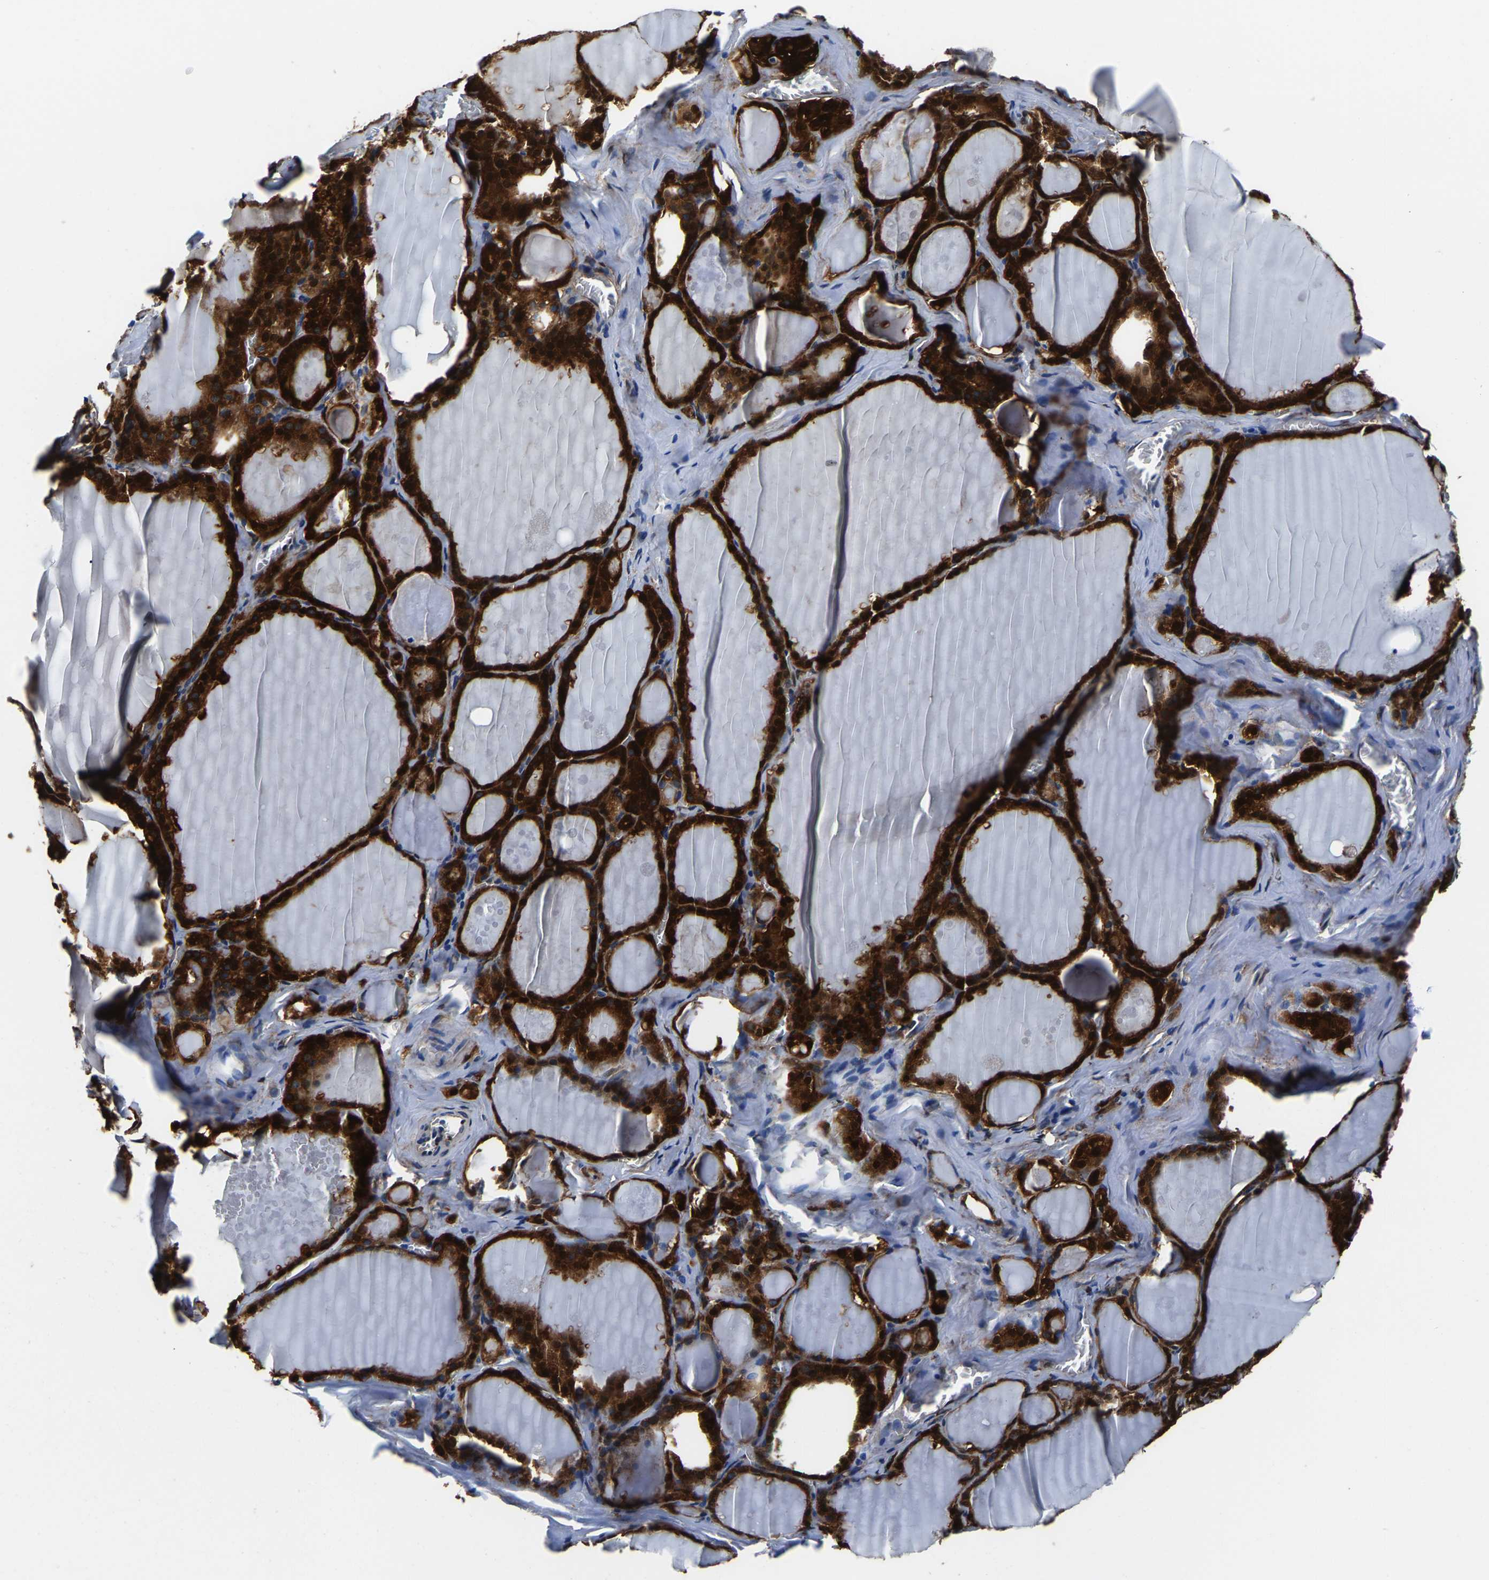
{"staining": {"intensity": "strong", "quantity": ">75%", "location": "cytoplasmic/membranous,nuclear"}, "tissue": "thyroid gland", "cell_type": "Glandular cells", "image_type": "normal", "snomed": [{"axis": "morphology", "description": "Normal tissue, NOS"}, {"axis": "topography", "description": "Thyroid gland"}], "caption": "Strong cytoplasmic/membranous,nuclear protein expression is identified in approximately >75% of glandular cells in thyroid gland. (DAB (3,3'-diaminobenzidine) = brown stain, brightfield microscopy at high magnification).", "gene": "S100A13", "patient": {"sex": "male", "age": 56}}